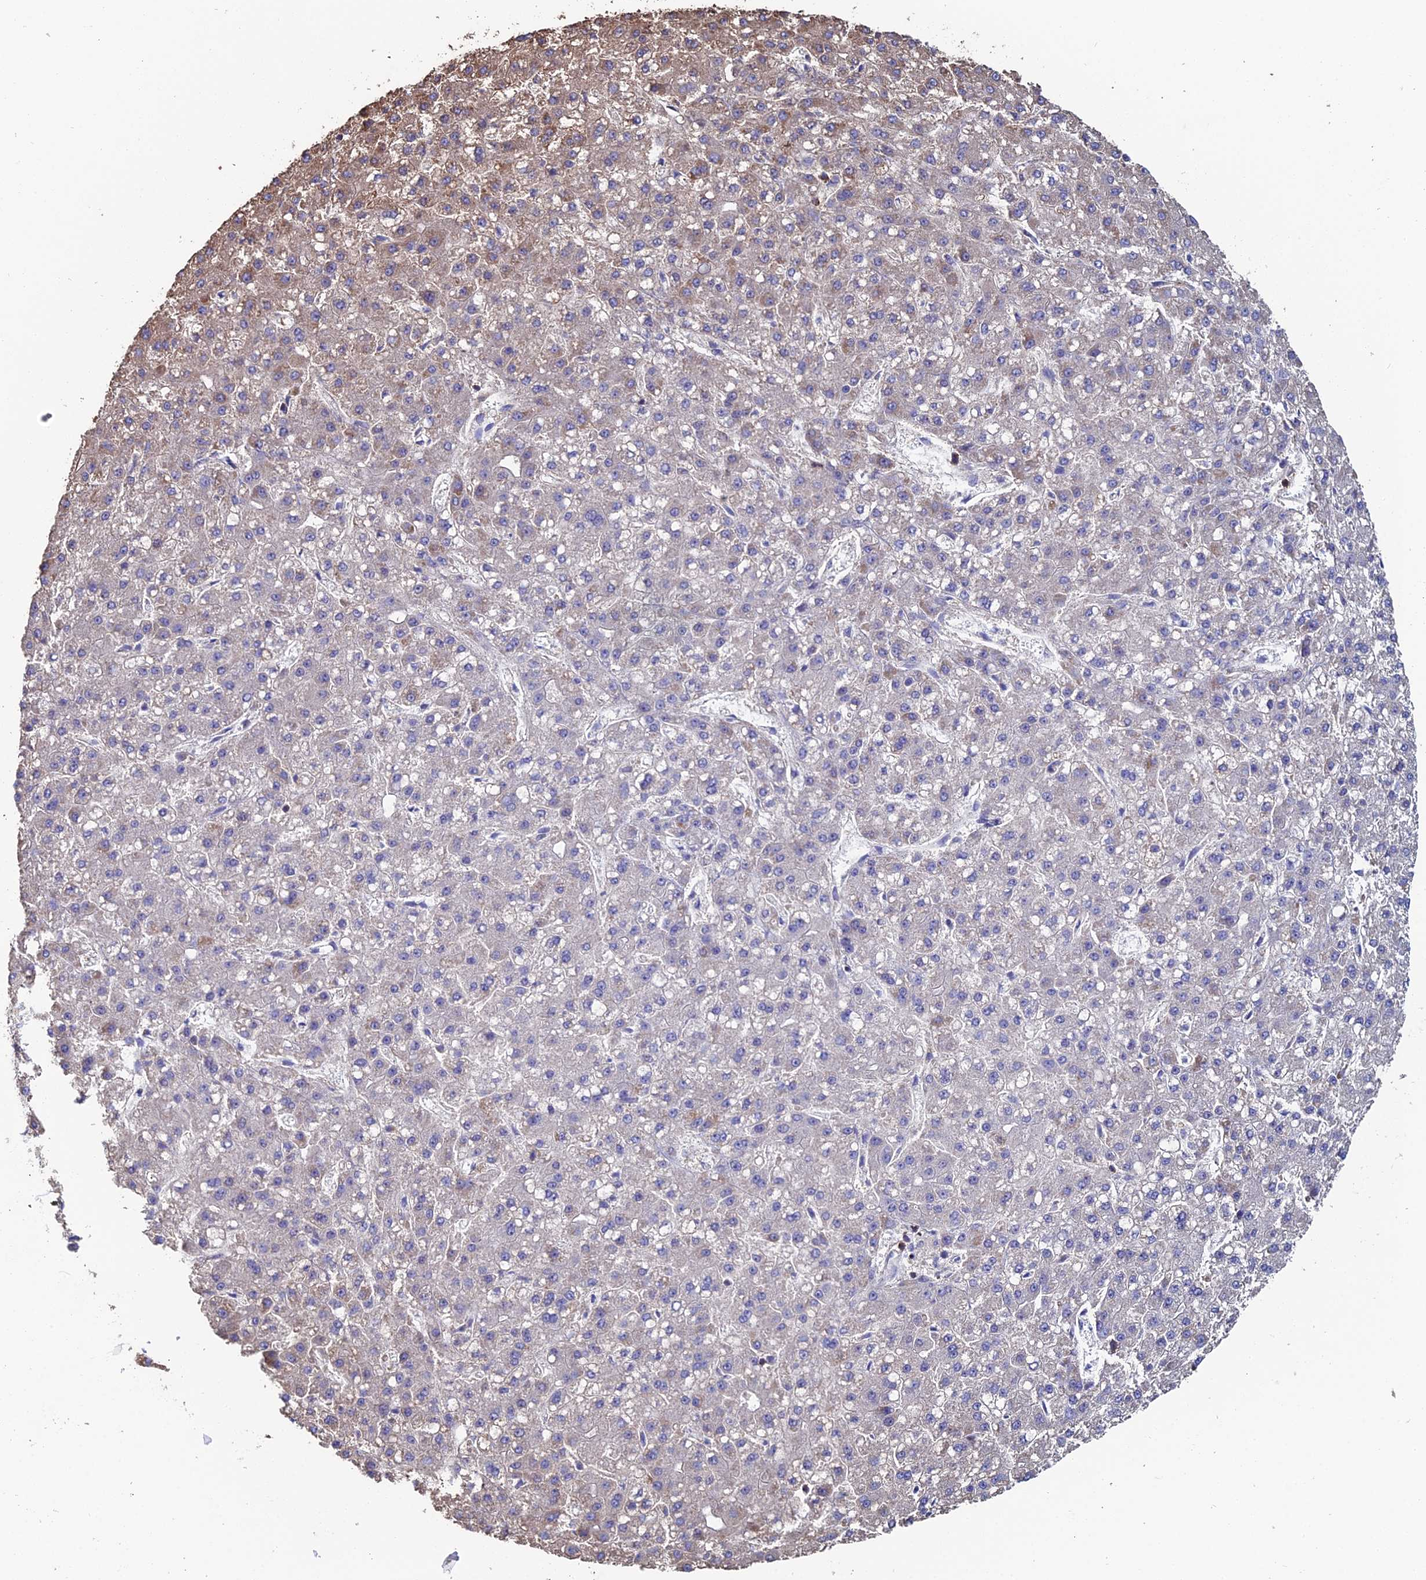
{"staining": {"intensity": "weak", "quantity": "<25%", "location": "cytoplasmic/membranous"}, "tissue": "liver cancer", "cell_type": "Tumor cells", "image_type": "cancer", "snomed": [{"axis": "morphology", "description": "Carcinoma, Hepatocellular, NOS"}, {"axis": "topography", "description": "Liver"}], "caption": "Liver cancer stained for a protein using immunohistochemistry reveals no expression tumor cells.", "gene": "SPOCK2", "patient": {"sex": "male", "age": 67}}